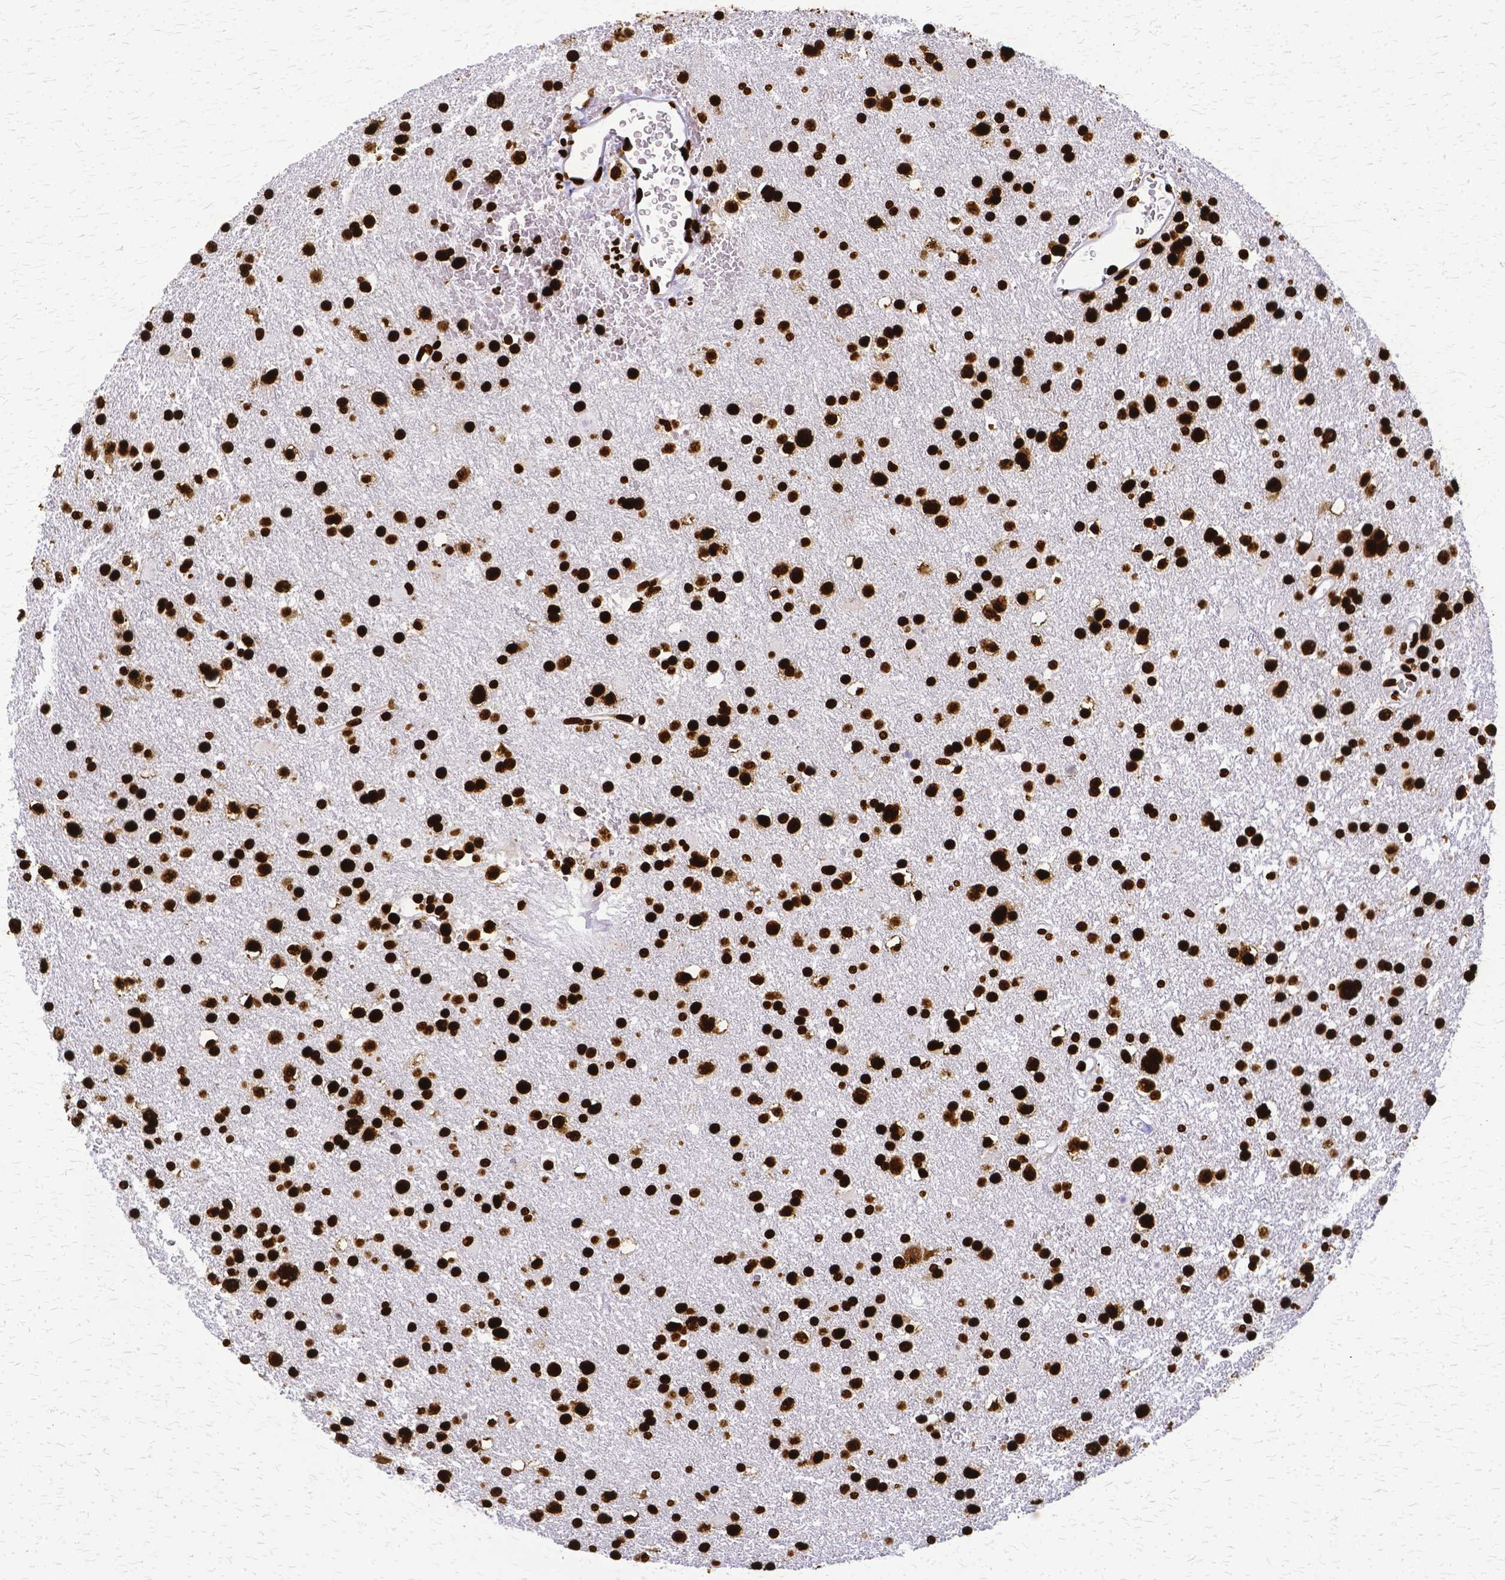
{"staining": {"intensity": "strong", "quantity": ">75%", "location": "nuclear"}, "tissue": "glioma", "cell_type": "Tumor cells", "image_type": "cancer", "snomed": [{"axis": "morphology", "description": "Glioma, malignant, Low grade"}, {"axis": "topography", "description": "Brain"}], "caption": "About >75% of tumor cells in malignant glioma (low-grade) exhibit strong nuclear protein expression as visualized by brown immunohistochemical staining.", "gene": "SFPQ", "patient": {"sex": "female", "age": 32}}